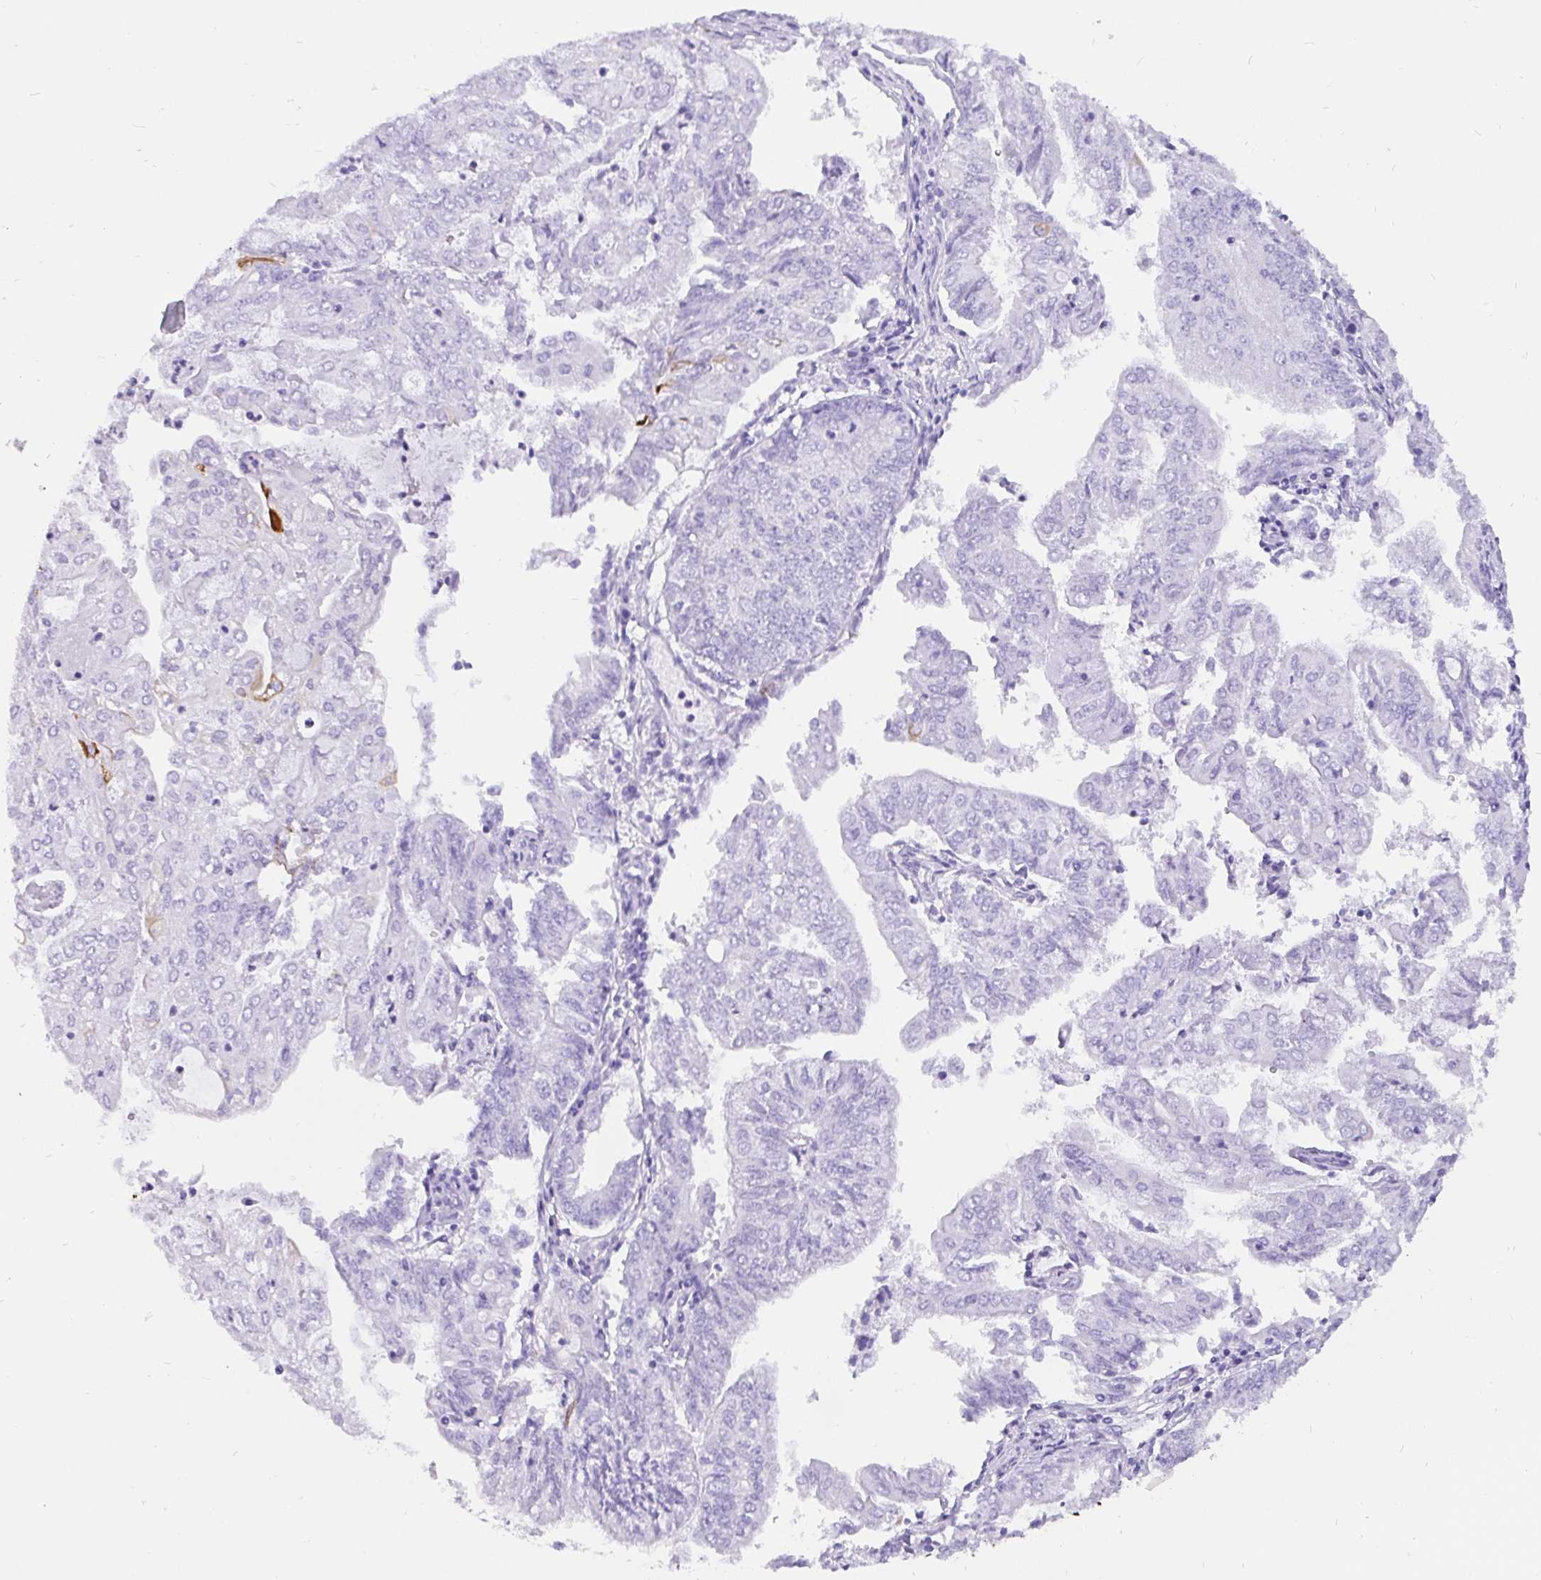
{"staining": {"intensity": "negative", "quantity": "none", "location": "none"}, "tissue": "endometrial cancer", "cell_type": "Tumor cells", "image_type": "cancer", "snomed": [{"axis": "morphology", "description": "Adenocarcinoma, NOS"}, {"axis": "topography", "description": "Endometrium"}], "caption": "Immunohistochemistry (IHC) of human adenocarcinoma (endometrial) shows no positivity in tumor cells.", "gene": "KRT13", "patient": {"sex": "female", "age": 61}}